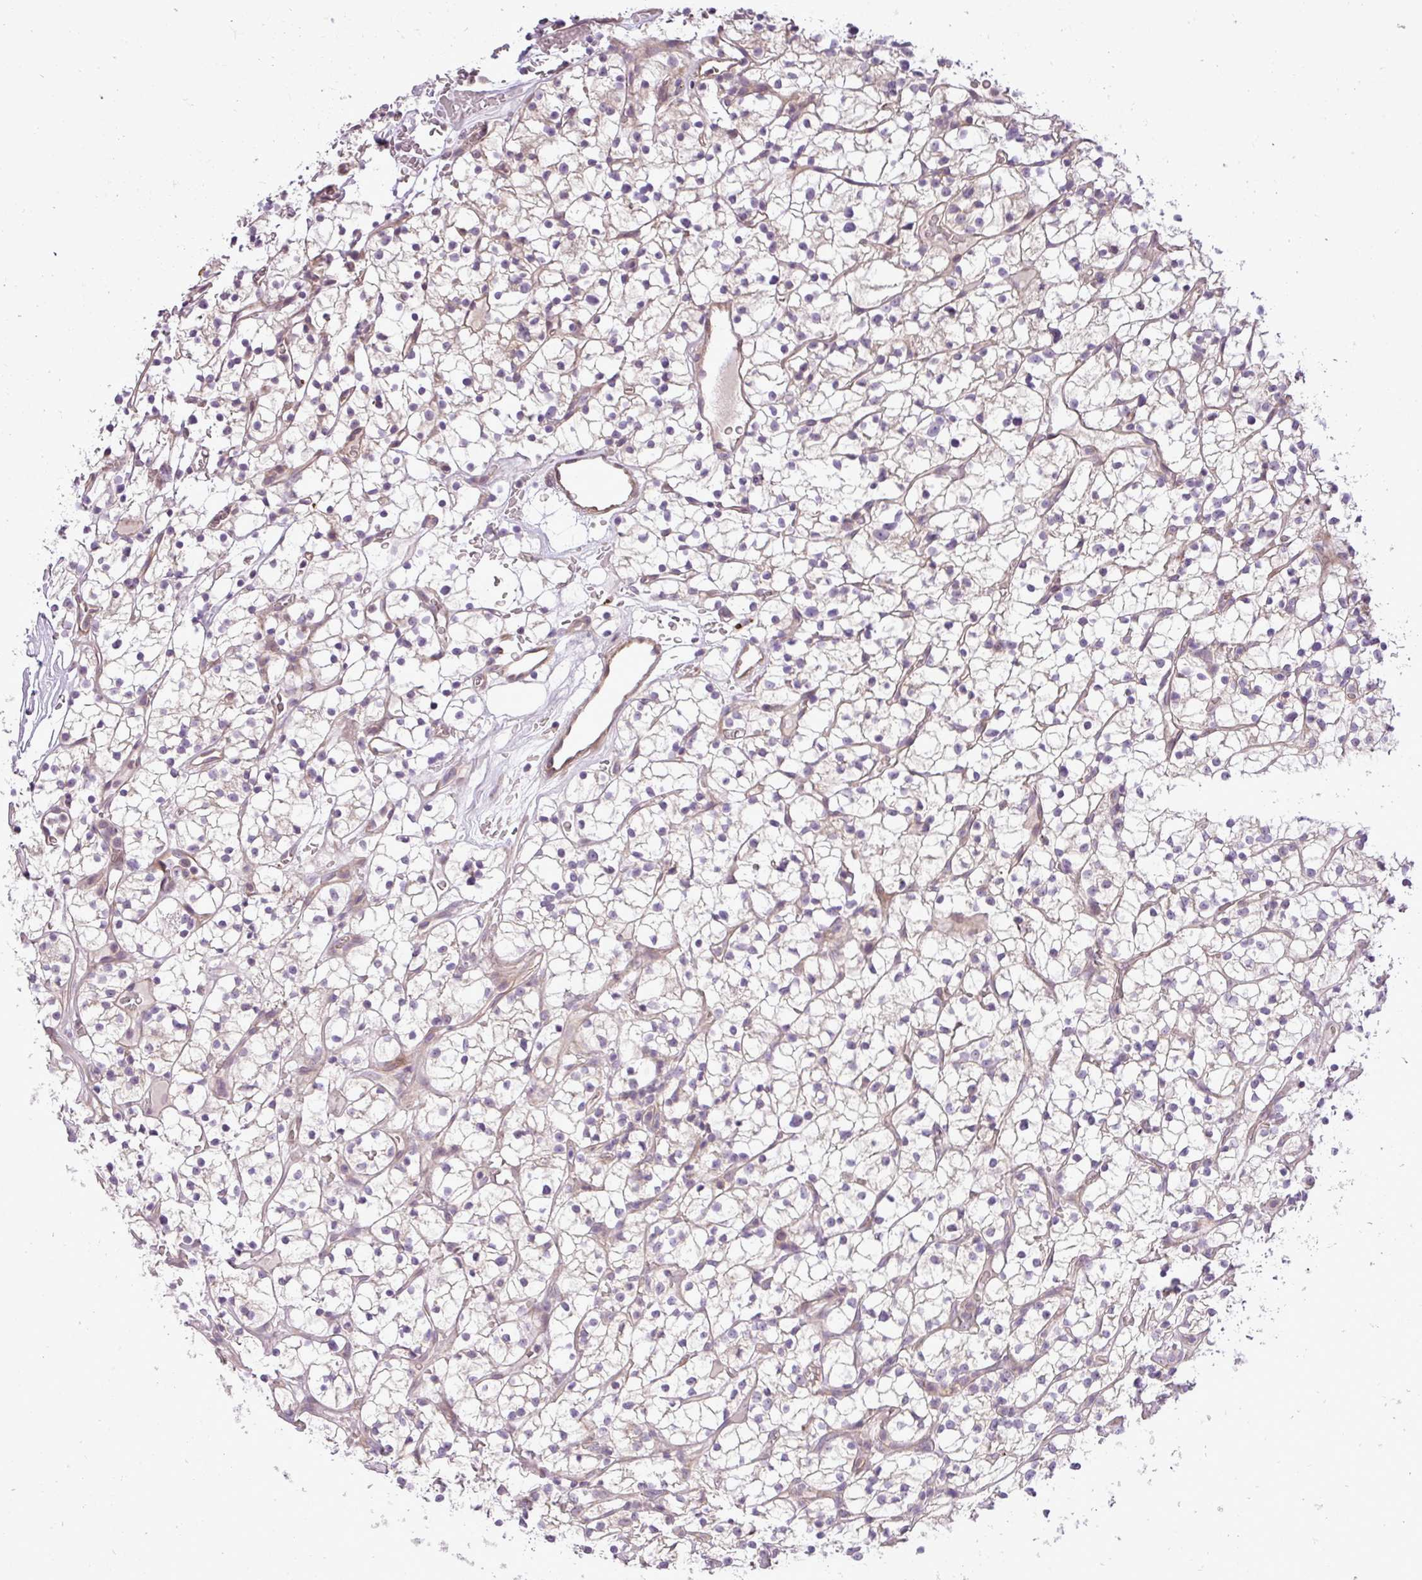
{"staining": {"intensity": "weak", "quantity": "<25%", "location": "cytoplasmic/membranous"}, "tissue": "renal cancer", "cell_type": "Tumor cells", "image_type": "cancer", "snomed": [{"axis": "morphology", "description": "Adenocarcinoma, NOS"}, {"axis": "topography", "description": "Kidney"}], "caption": "The micrograph shows no significant staining in tumor cells of adenocarcinoma (renal).", "gene": "ZDHHC1", "patient": {"sex": "female", "age": 64}}